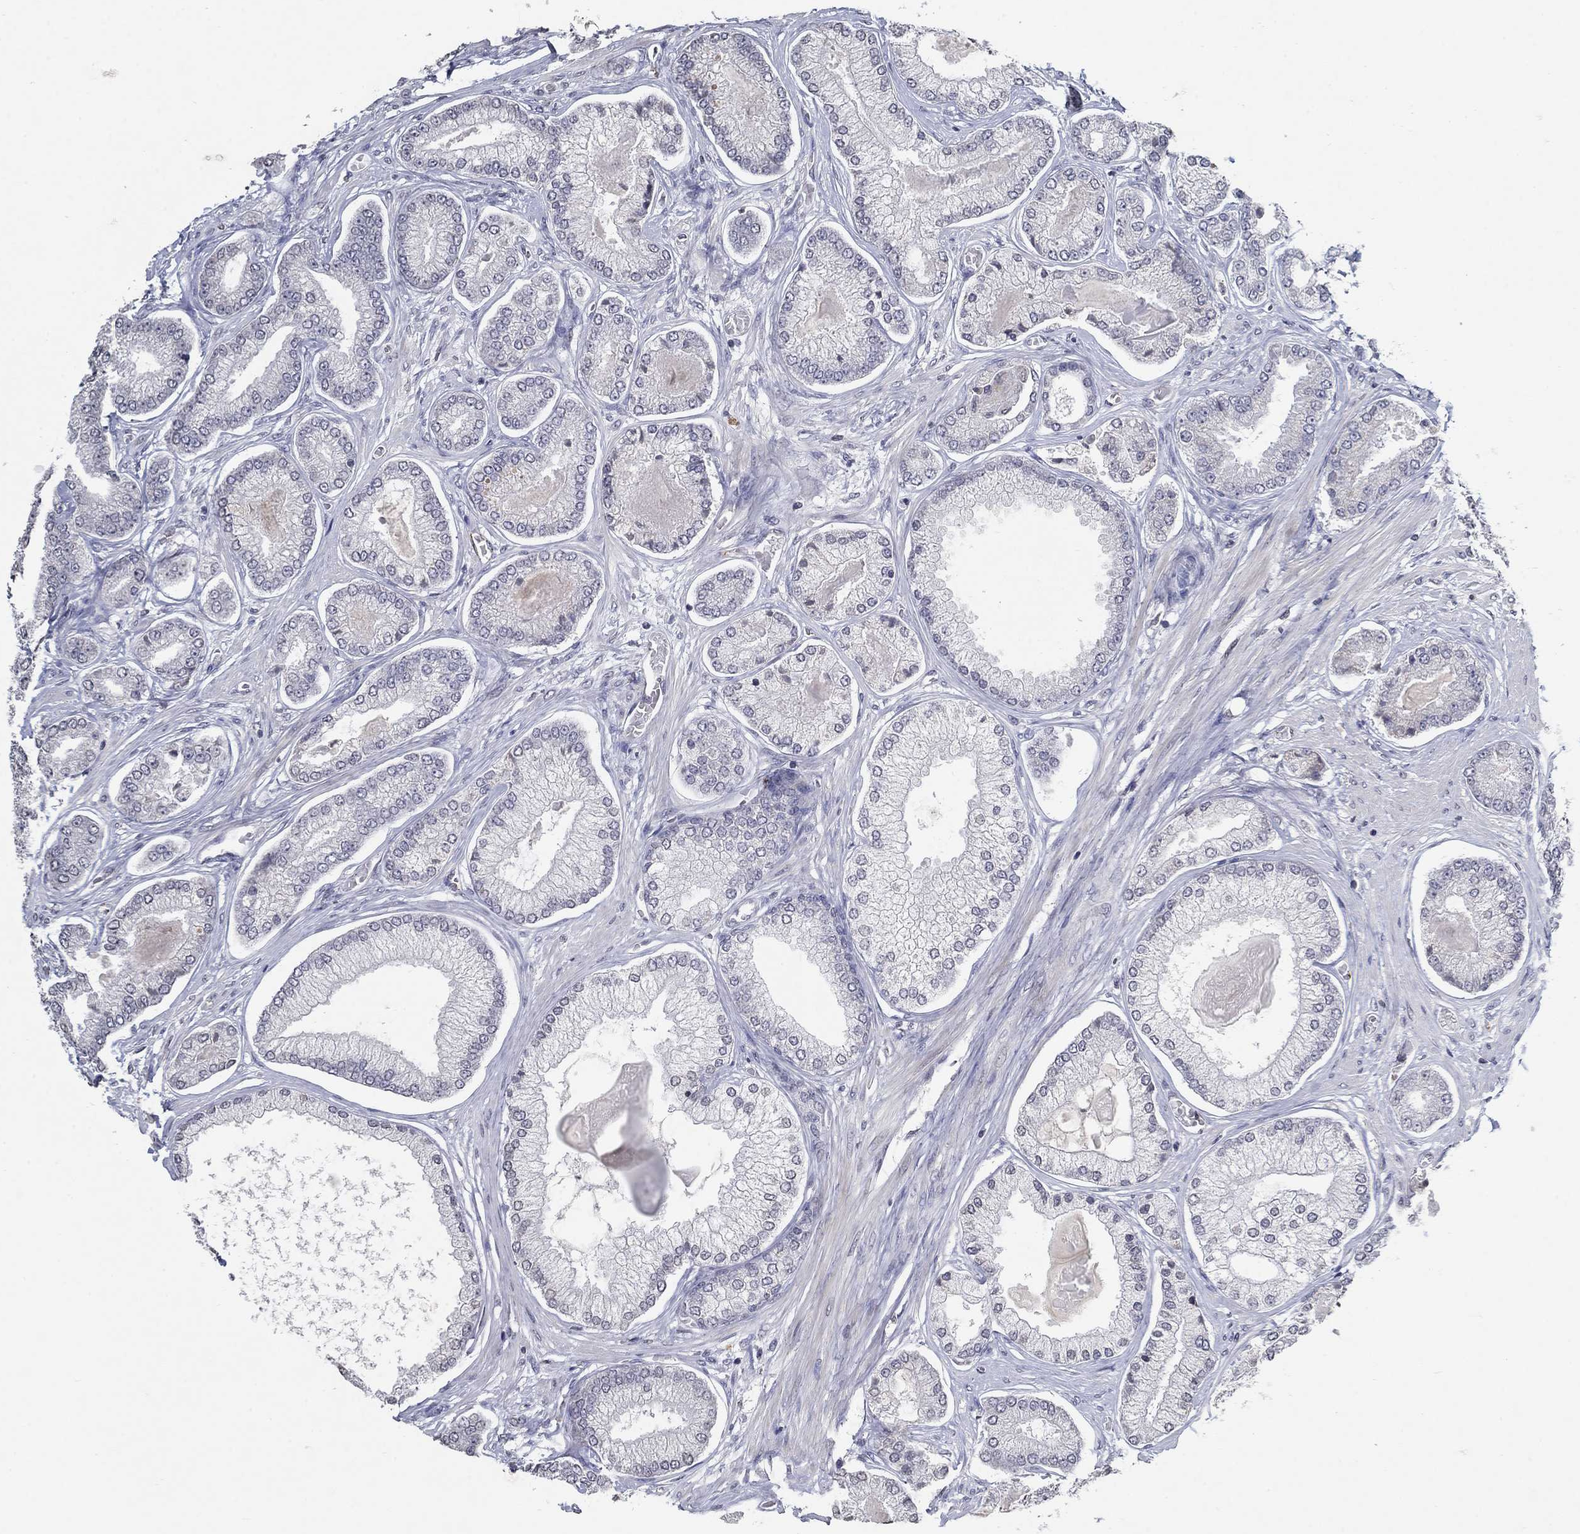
{"staining": {"intensity": "negative", "quantity": "none", "location": "none"}, "tissue": "prostate cancer", "cell_type": "Tumor cells", "image_type": "cancer", "snomed": [{"axis": "morphology", "description": "Adenocarcinoma, Low grade"}, {"axis": "topography", "description": "Prostate"}], "caption": "Protein analysis of prostate low-grade adenocarcinoma reveals no significant positivity in tumor cells.", "gene": "TINAG", "patient": {"sex": "male", "age": 57}}